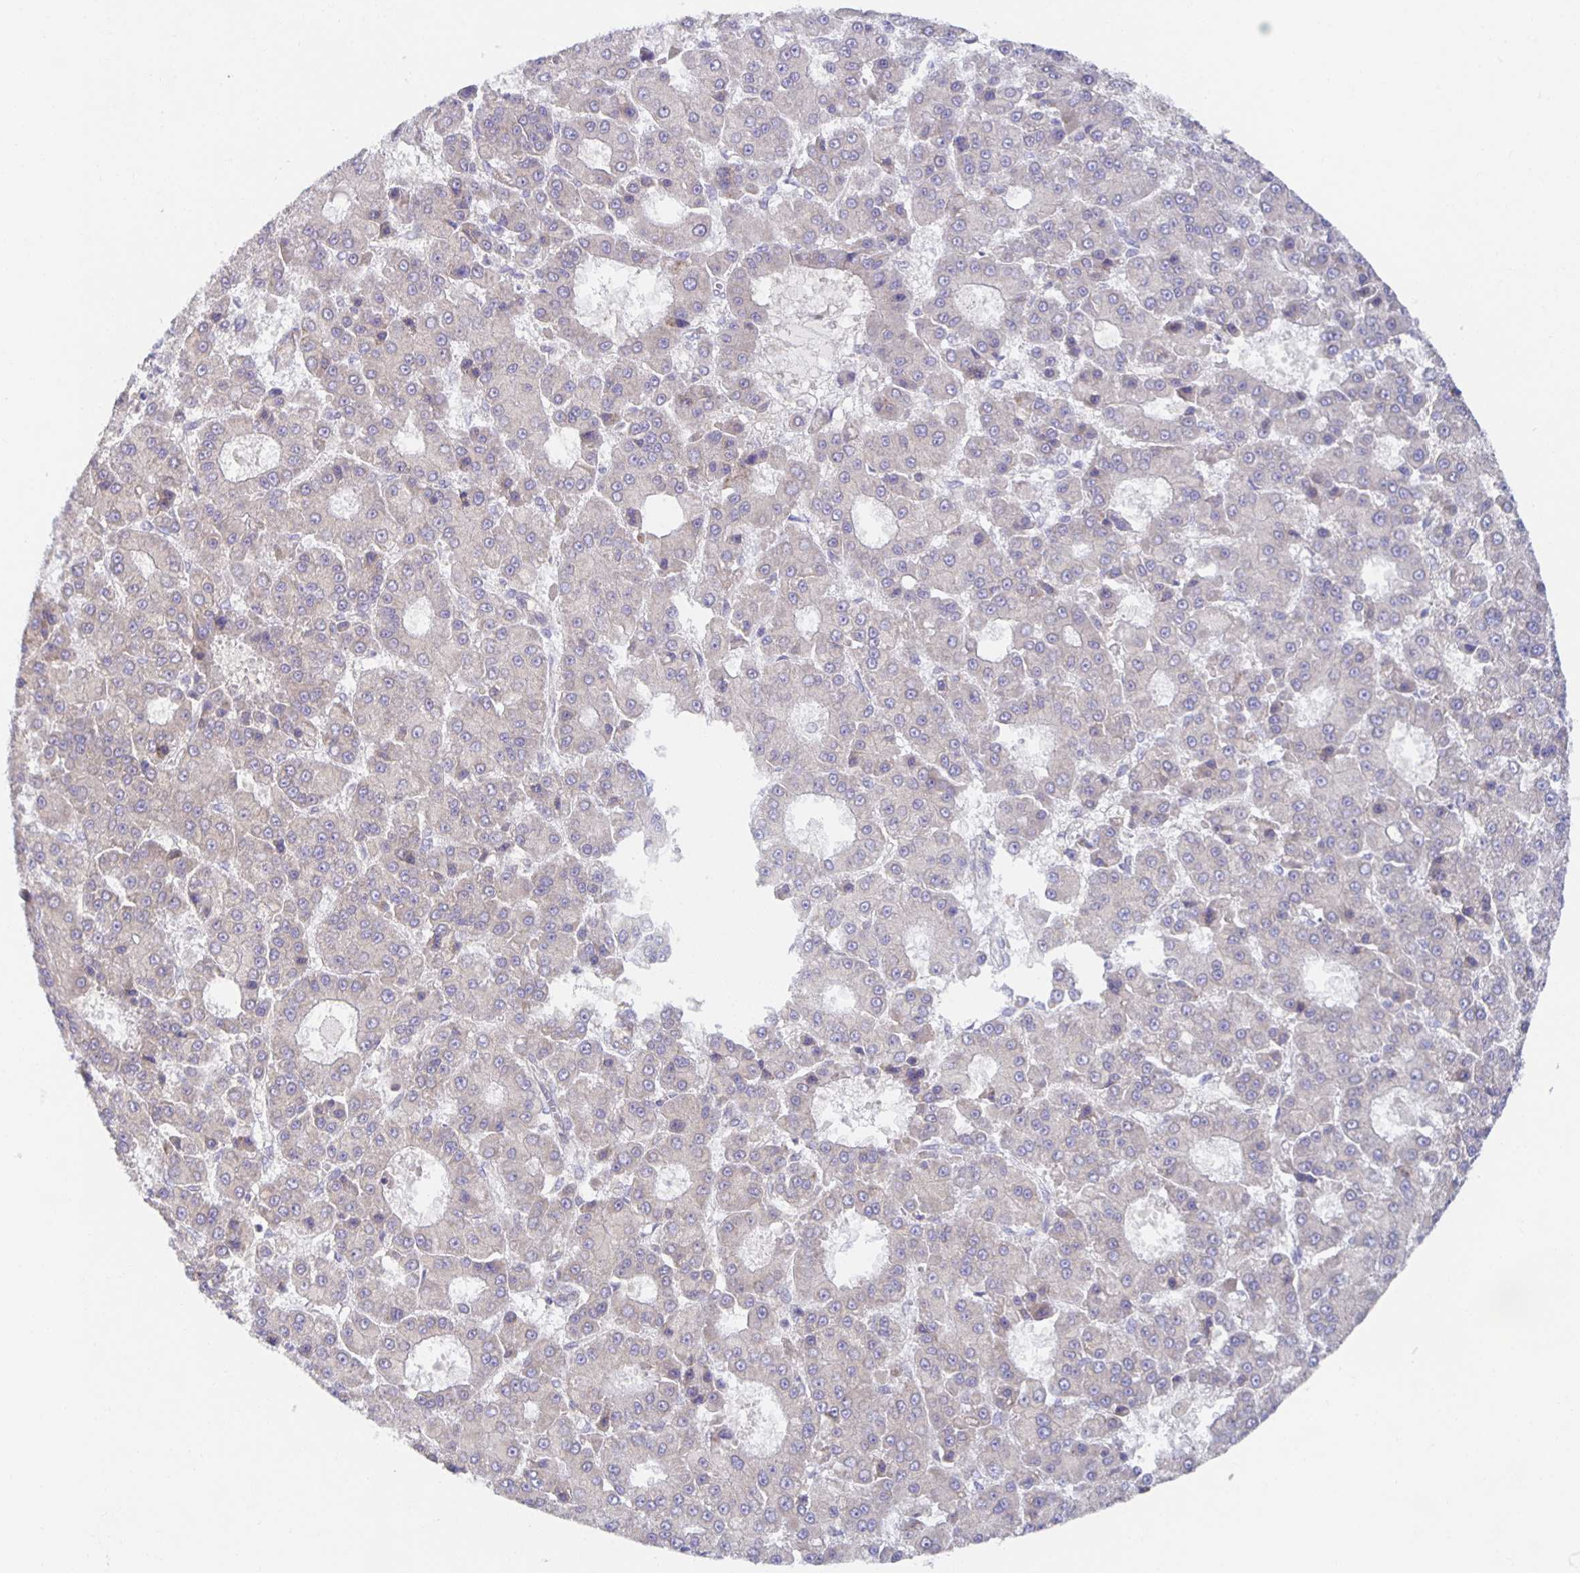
{"staining": {"intensity": "negative", "quantity": "none", "location": "none"}, "tissue": "liver cancer", "cell_type": "Tumor cells", "image_type": "cancer", "snomed": [{"axis": "morphology", "description": "Carcinoma, Hepatocellular, NOS"}, {"axis": "topography", "description": "Liver"}], "caption": "There is no significant expression in tumor cells of liver cancer (hepatocellular carcinoma).", "gene": "BAD", "patient": {"sex": "male", "age": 70}}